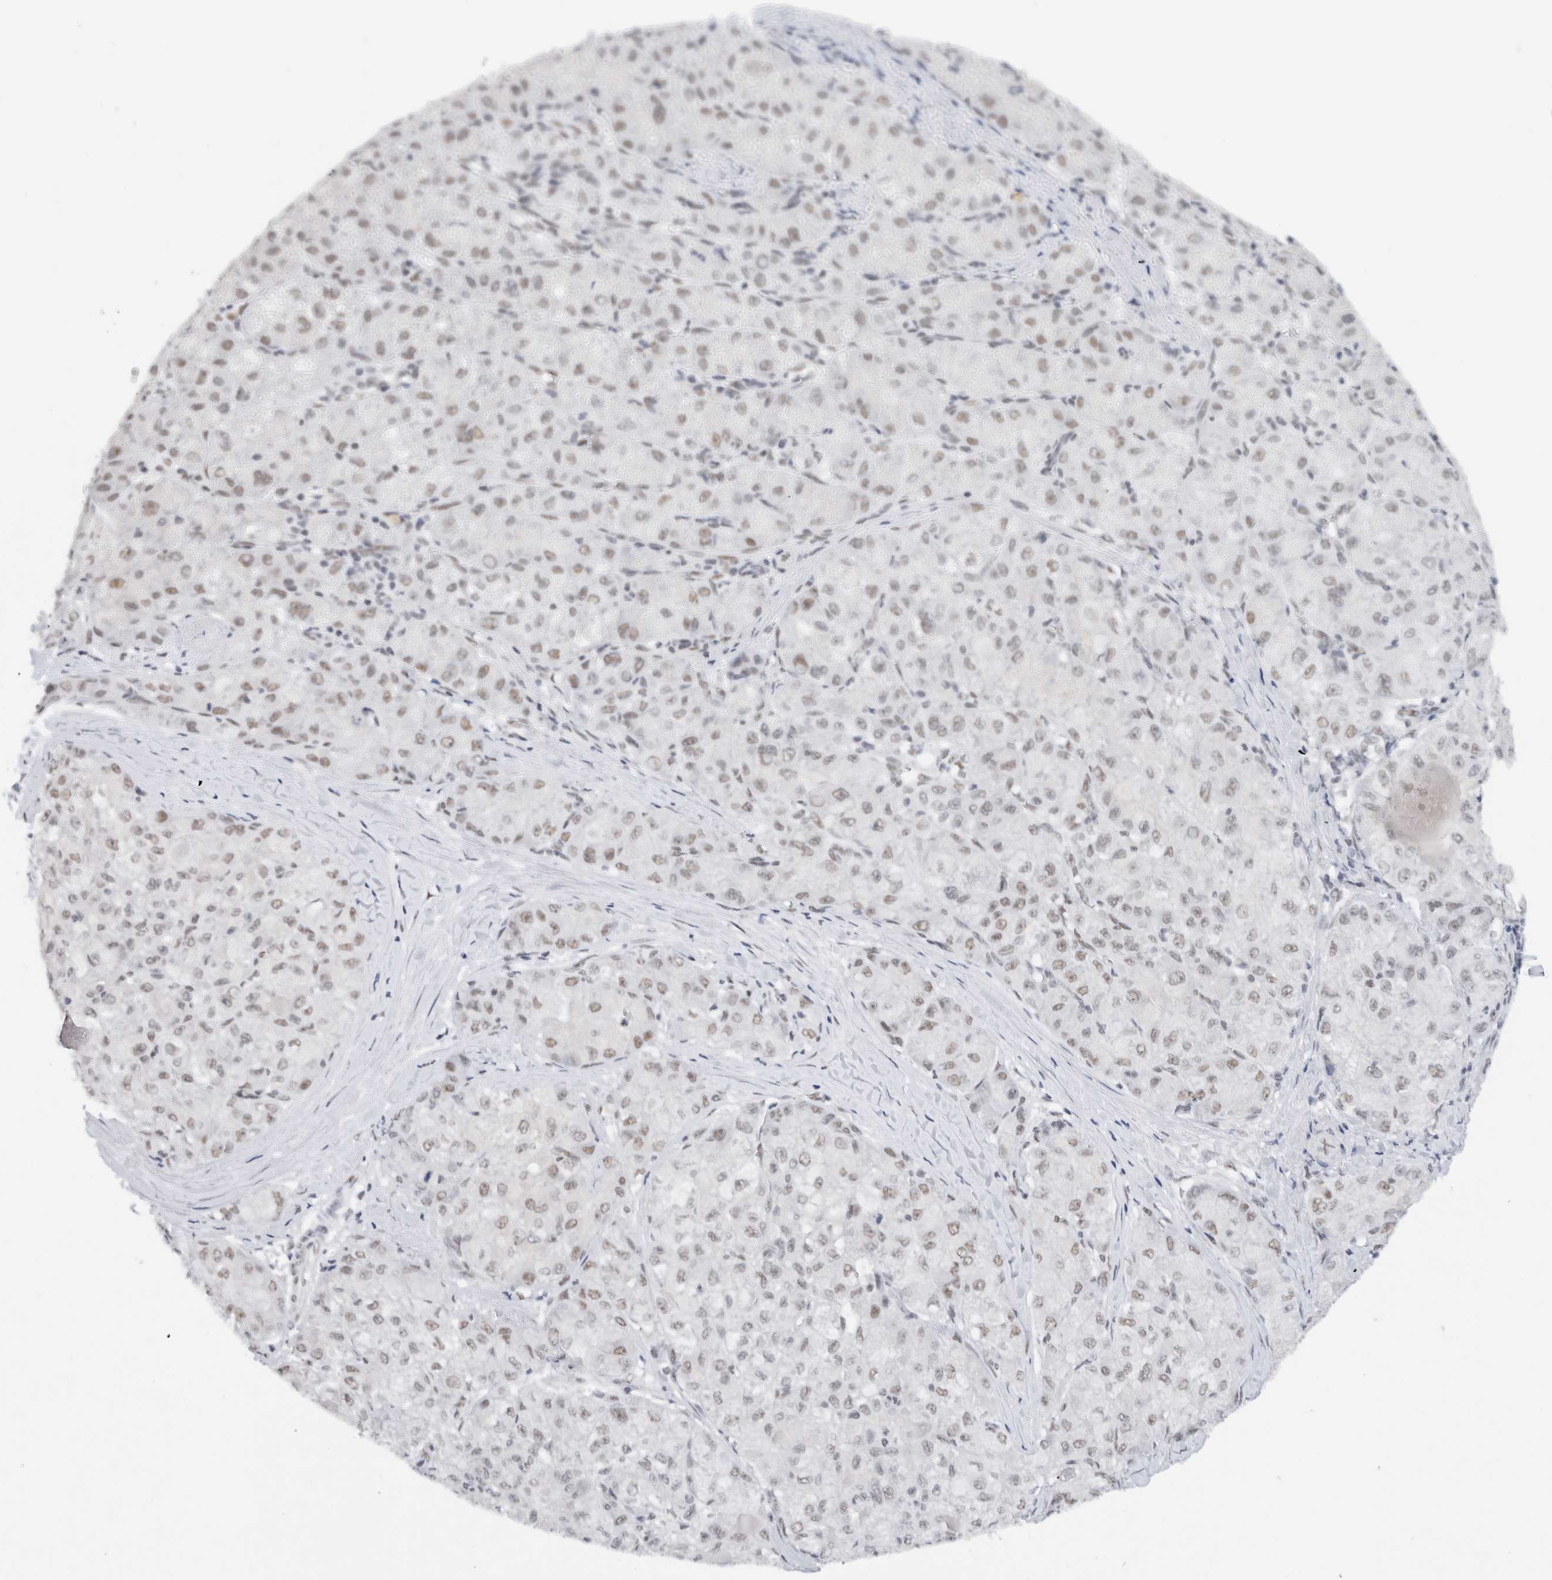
{"staining": {"intensity": "weak", "quantity": "25%-75%", "location": "nuclear"}, "tissue": "liver cancer", "cell_type": "Tumor cells", "image_type": "cancer", "snomed": [{"axis": "morphology", "description": "Carcinoma, Hepatocellular, NOS"}, {"axis": "topography", "description": "Liver"}], "caption": "Hepatocellular carcinoma (liver) tissue displays weak nuclear expression in about 25%-75% of tumor cells (DAB IHC with brightfield microscopy, high magnification).", "gene": "COPS7A", "patient": {"sex": "male", "age": 80}}